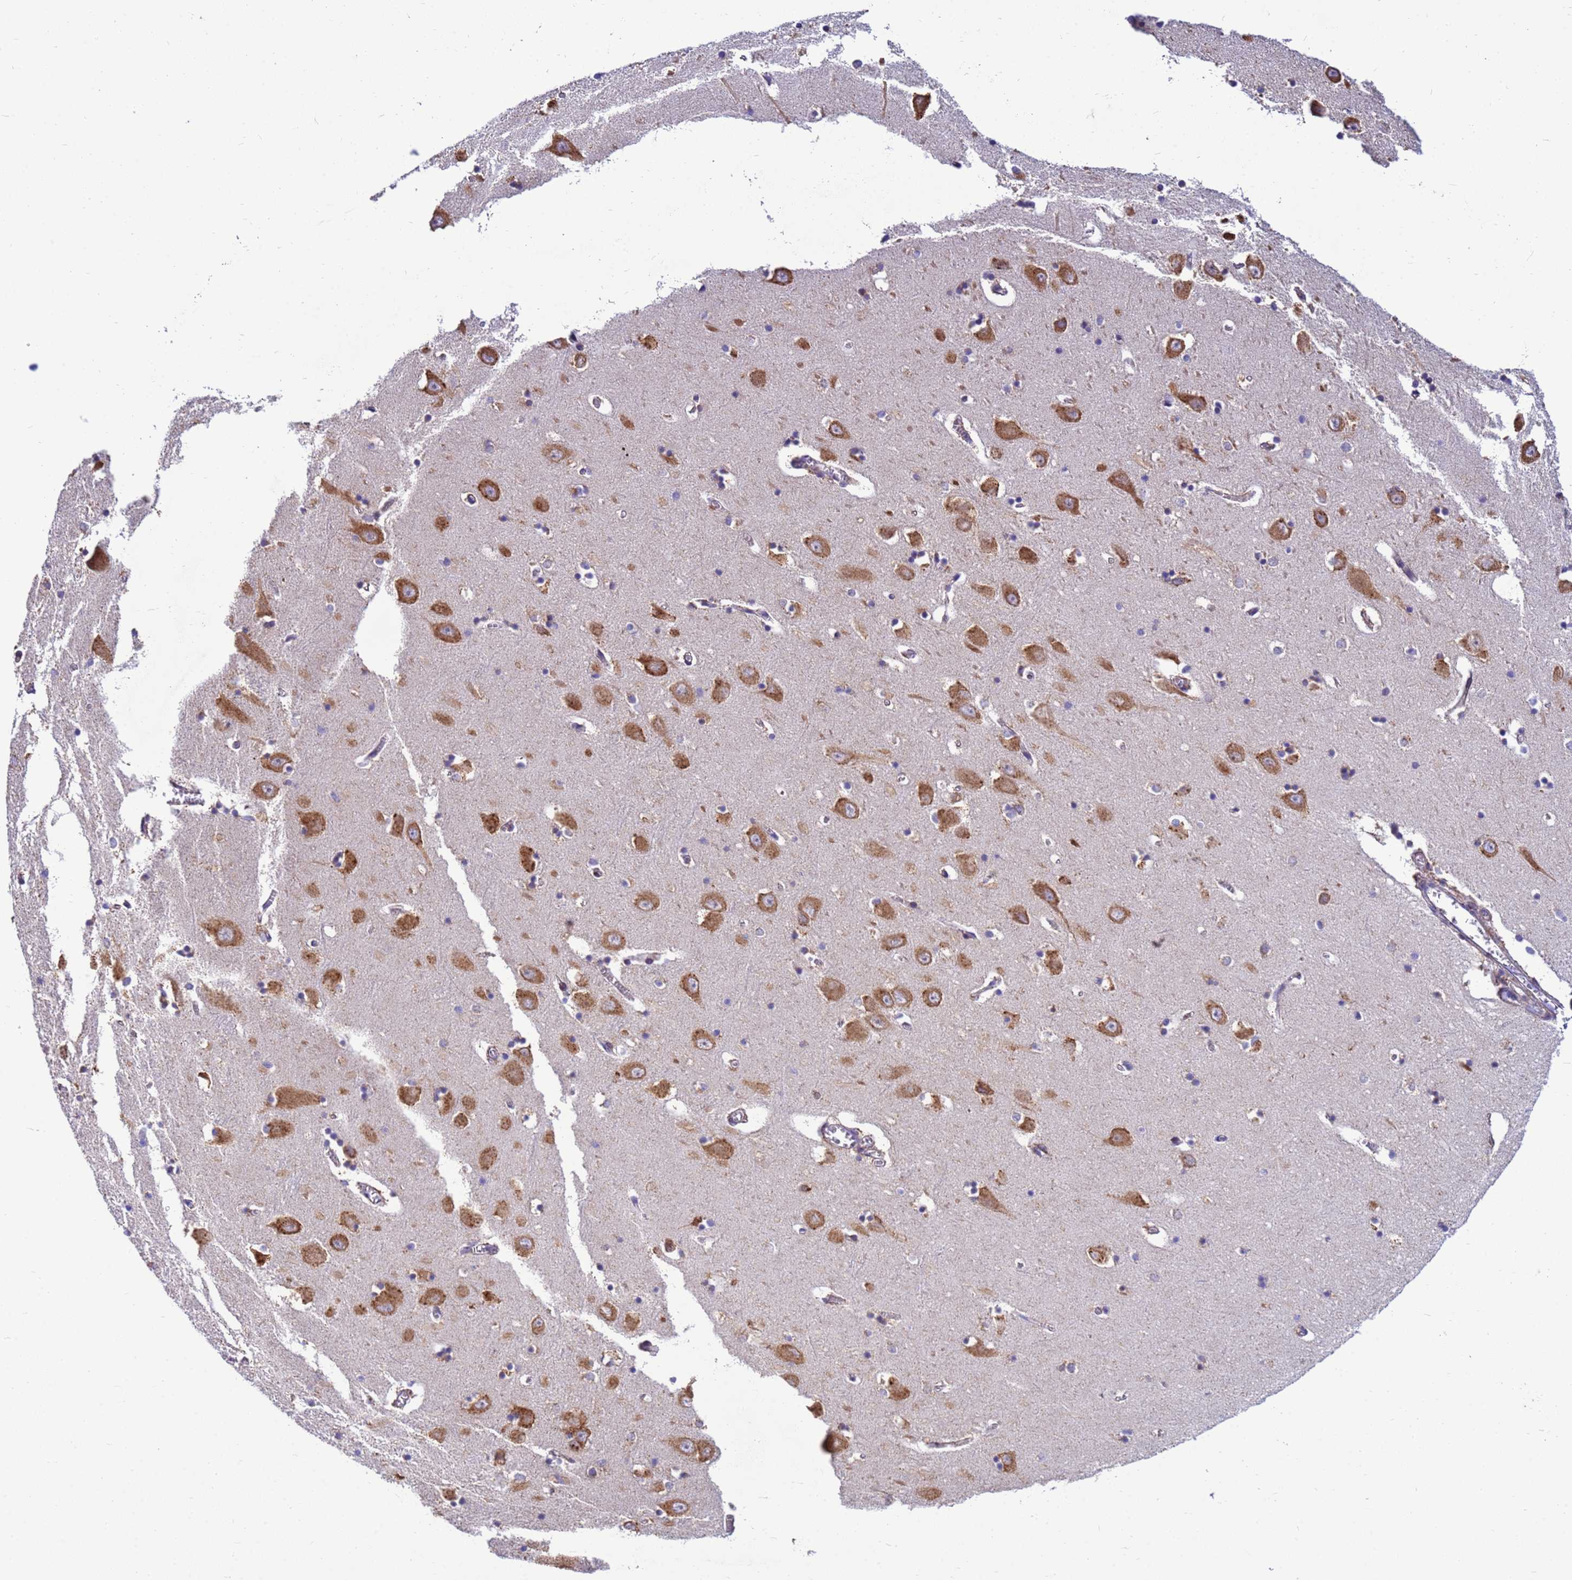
{"staining": {"intensity": "weak", "quantity": "<25%", "location": "cytoplasmic/membranous"}, "tissue": "hippocampus", "cell_type": "Glial cells", "image_type": "normal", "snomed": [{"axis": "morphology", "description": "Normal tissue, NOS"}, {"axis": "topography", "description": "Hippocampus"}], "caption": "Photomicrograph shows no protein positivity in glial cells of unremarkable hippocampus. The staining was performed using DAB (3,3'-diaminobenzidine) to visualize the protein expression in brown, while the nuclei were stained in blue with hematoxylin (Magnification: 20x).", "gene": "THAP5", "patient": {"sex": "male", "age": 70}}